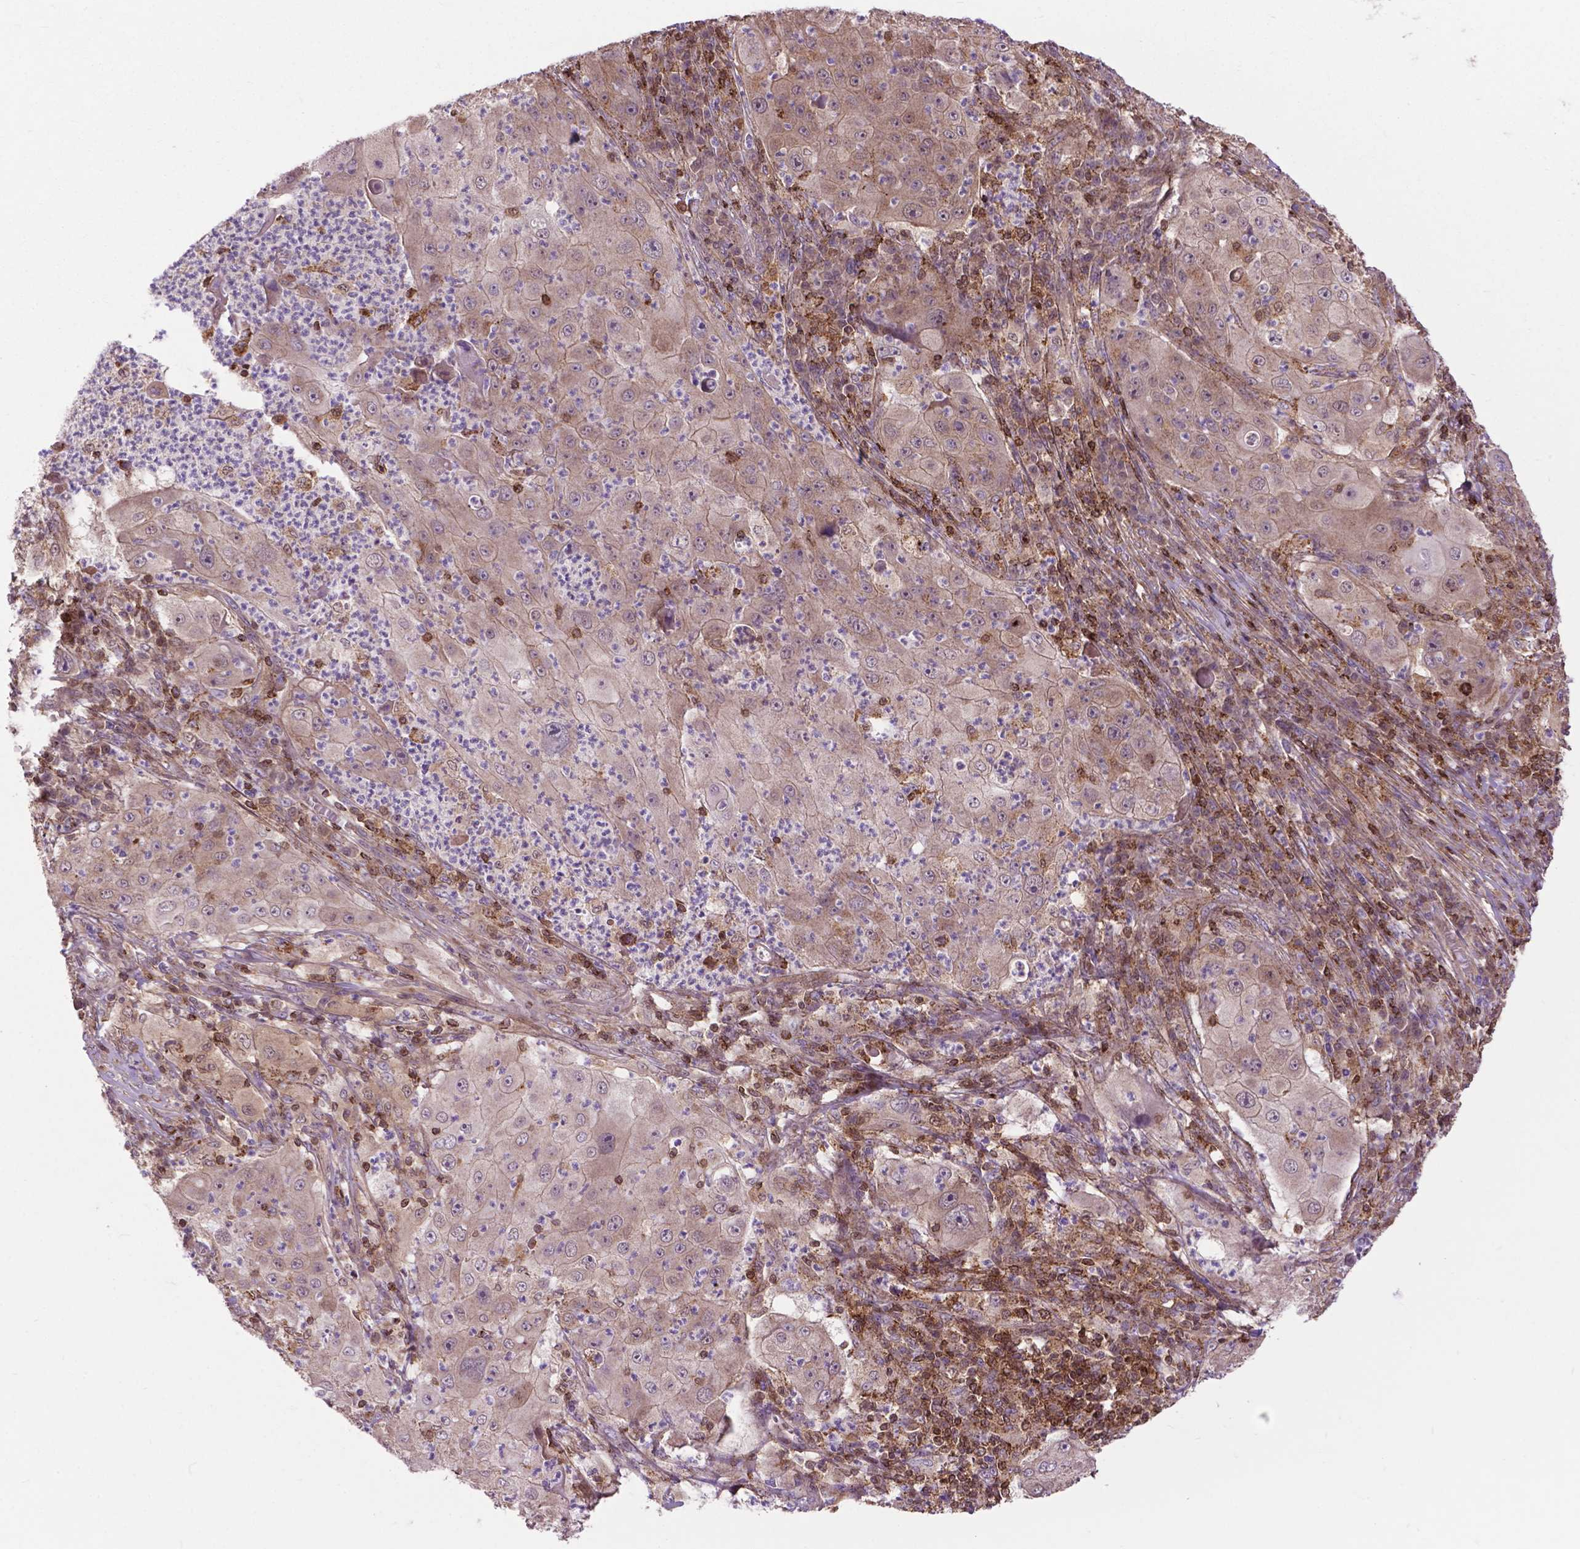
{"staining": {"intensity": "moderate", "quantity": ">75%", "location": "cytoplasmic/membranous"}, "tissue": "lung cancer", "cell_type": "Tumor cells", "image_type": "cancer", "snomed": [{"axis": "morphology", "description": "Squamous cell carcinoma, NOS"}, {"axis": "topography", "description": "Lung"}], "caption": "The micrograph shows a brown stain indicating the presence of a protein in the cytoplasmic/membranous of tumor cells in lung cancer (squamous cell carcinoma).", "gene": "CHMP4A", "patient": {"sex": "female", "age": 59}}